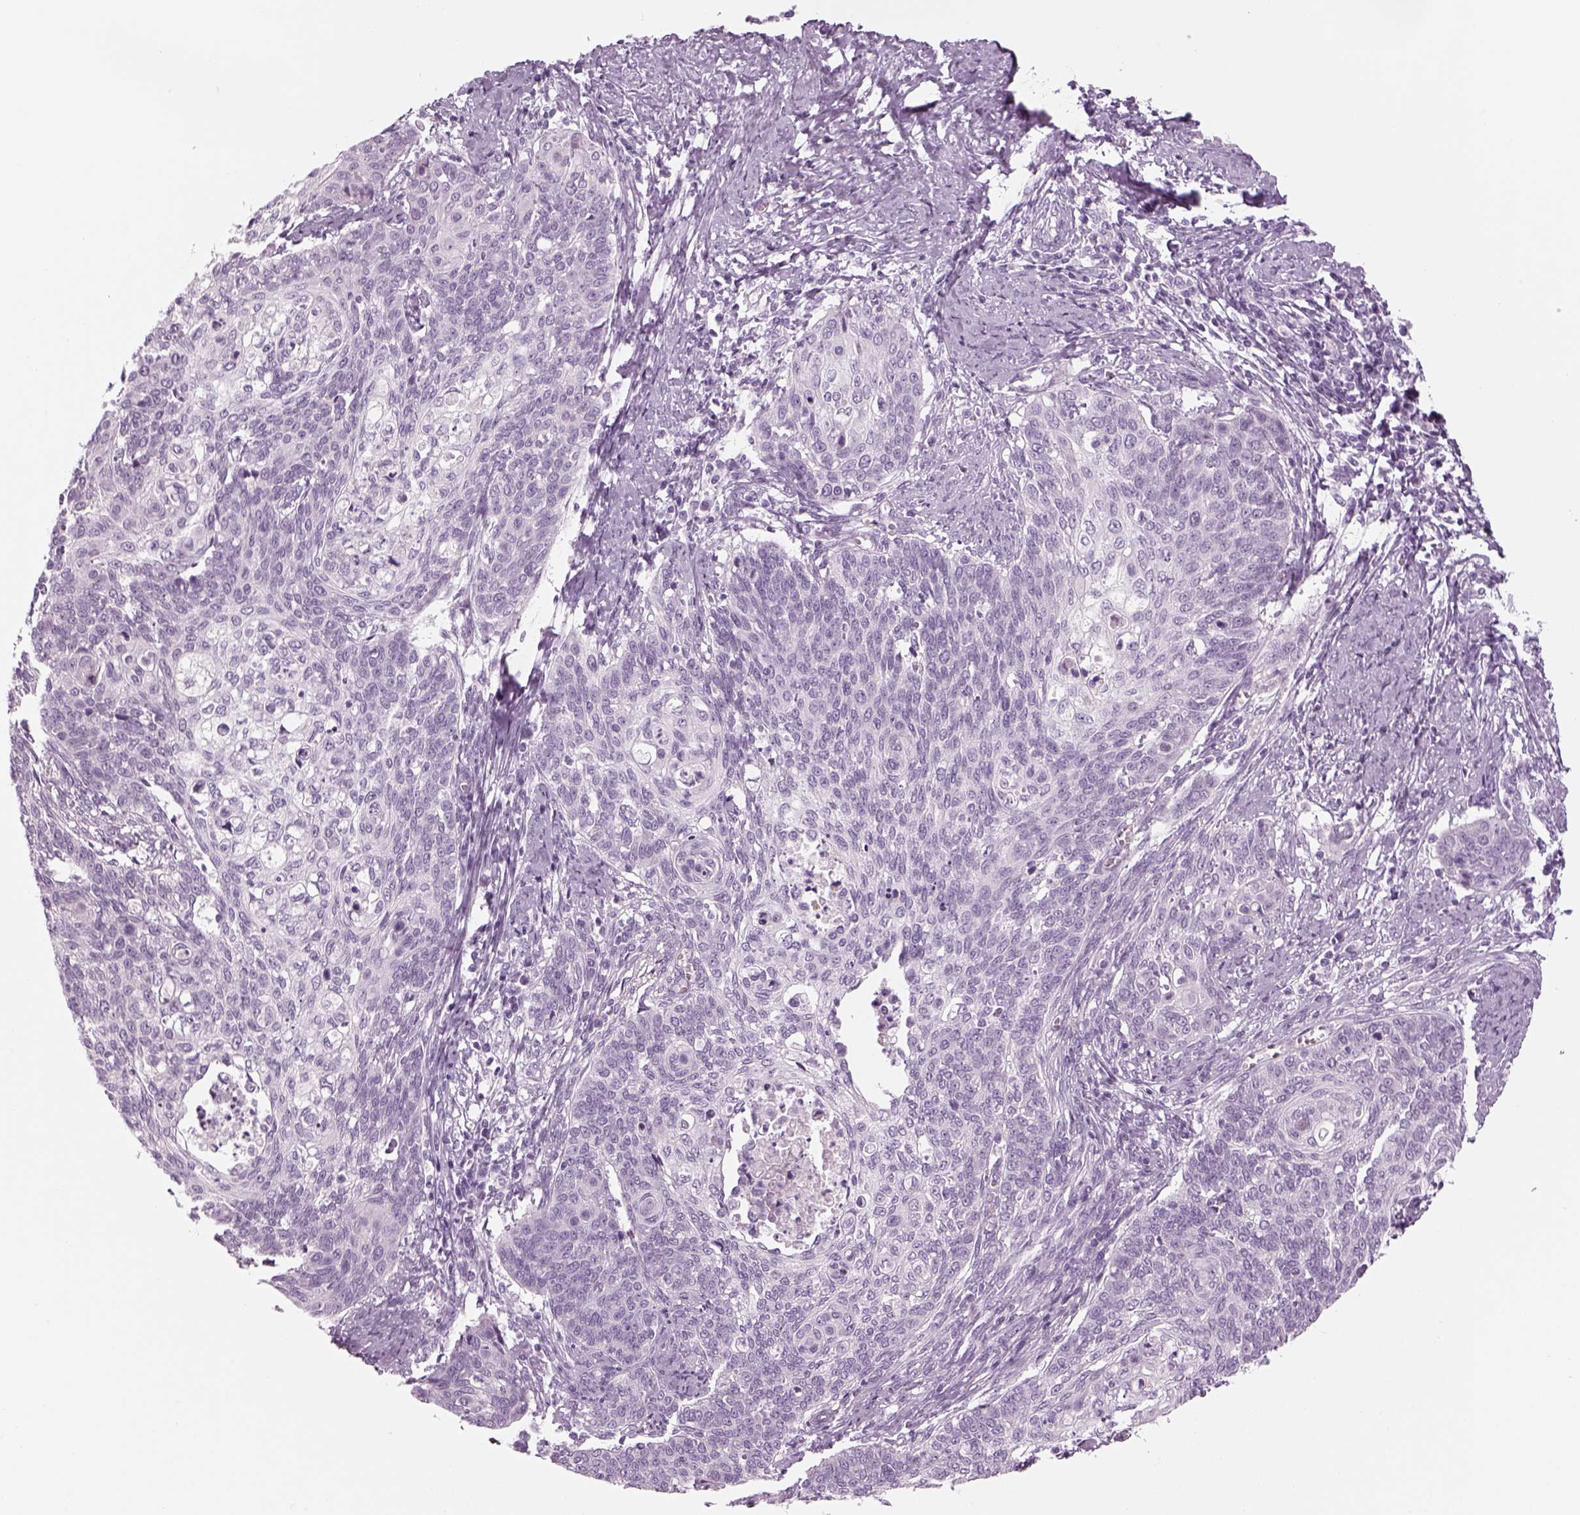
{"staining": {"intensity": "negative", "quantity": "none", "location": "none"}, "tissue": "cervical cancer", "cell_type": "Tumor cells", "image_type": "cancer", "snomed": [{"axis": "morphology", "description": "Normal tissue, NOS"}, {"axis": "morphology", "description": "Squamous cell carcinoma, NOS"}, {"axis": "topography", "description": "Cervix"}], "caption": "Immunohistochemistry image of human squamous cell carcinoma (cervical) stained for a protein (brown), which reveals no expression in tumor cells.", "gene": "SAG", "patient": {"sex": "female", "age": 39}}